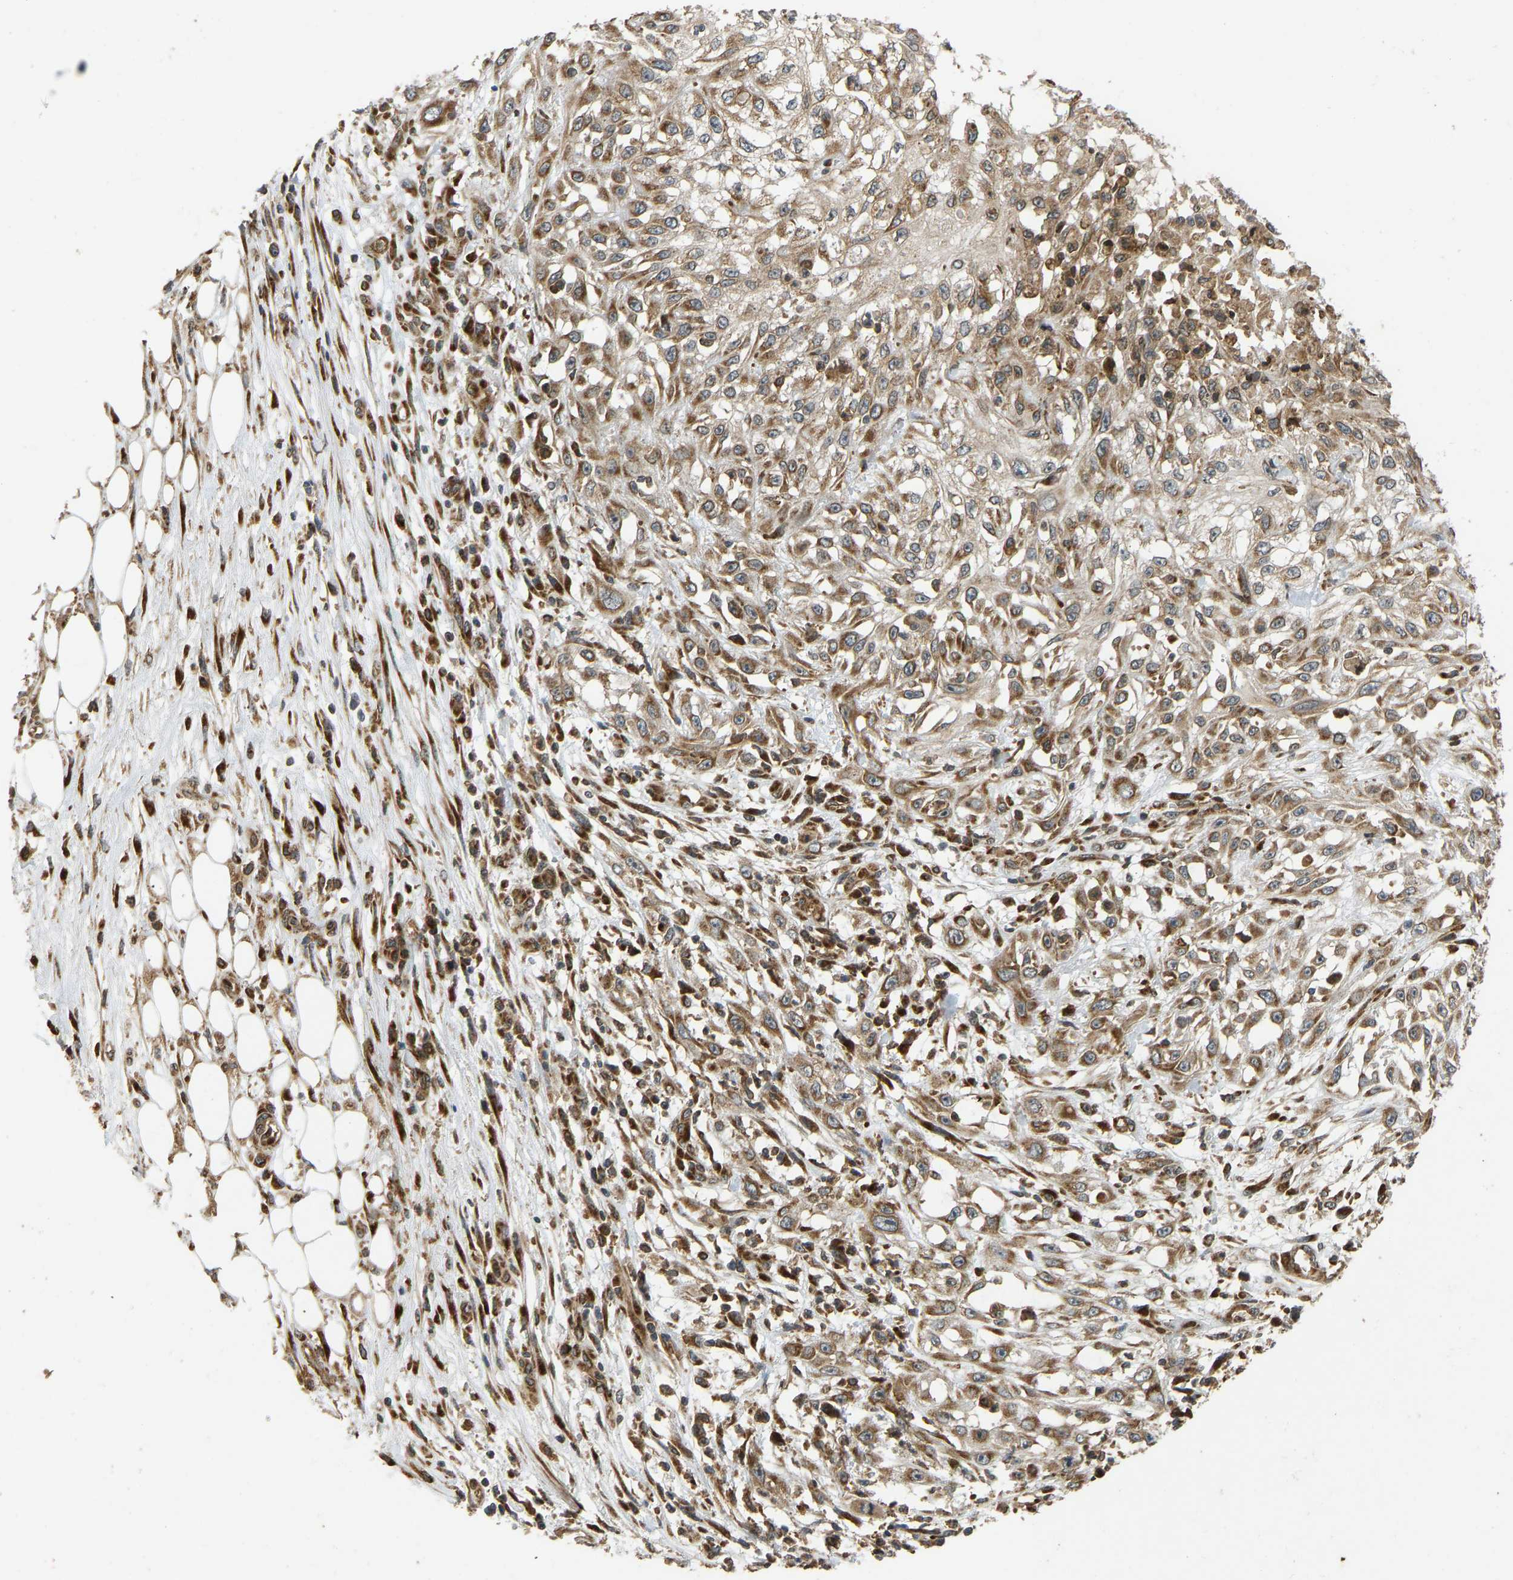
{"staining": {"intensity": "moderate", "quantity": ">75%", "location": "cytoplasmic/membranous"}, "tissue": "skin cancer", "cell_type": "Tumor cells", "image_type": "cancer", "snomed": [{"axis": "morphology", "description": "Squamous cell carcinoma, NOS"}, {"axis": "morphology", "description": "Squamous cell carcinoma, metastatic, NOS"}, {"axis": "topography", "description": "Skin"}, {"axis": "topography", "description": "Lymph node"}], "caption": "A brown stain shows moderate cytoplasmic/membranous positivity of a protein in skin squamous cell carcinoma tumor cells.", "gene": "RPN2", "patient": {"sex": "male", "age": 75}}